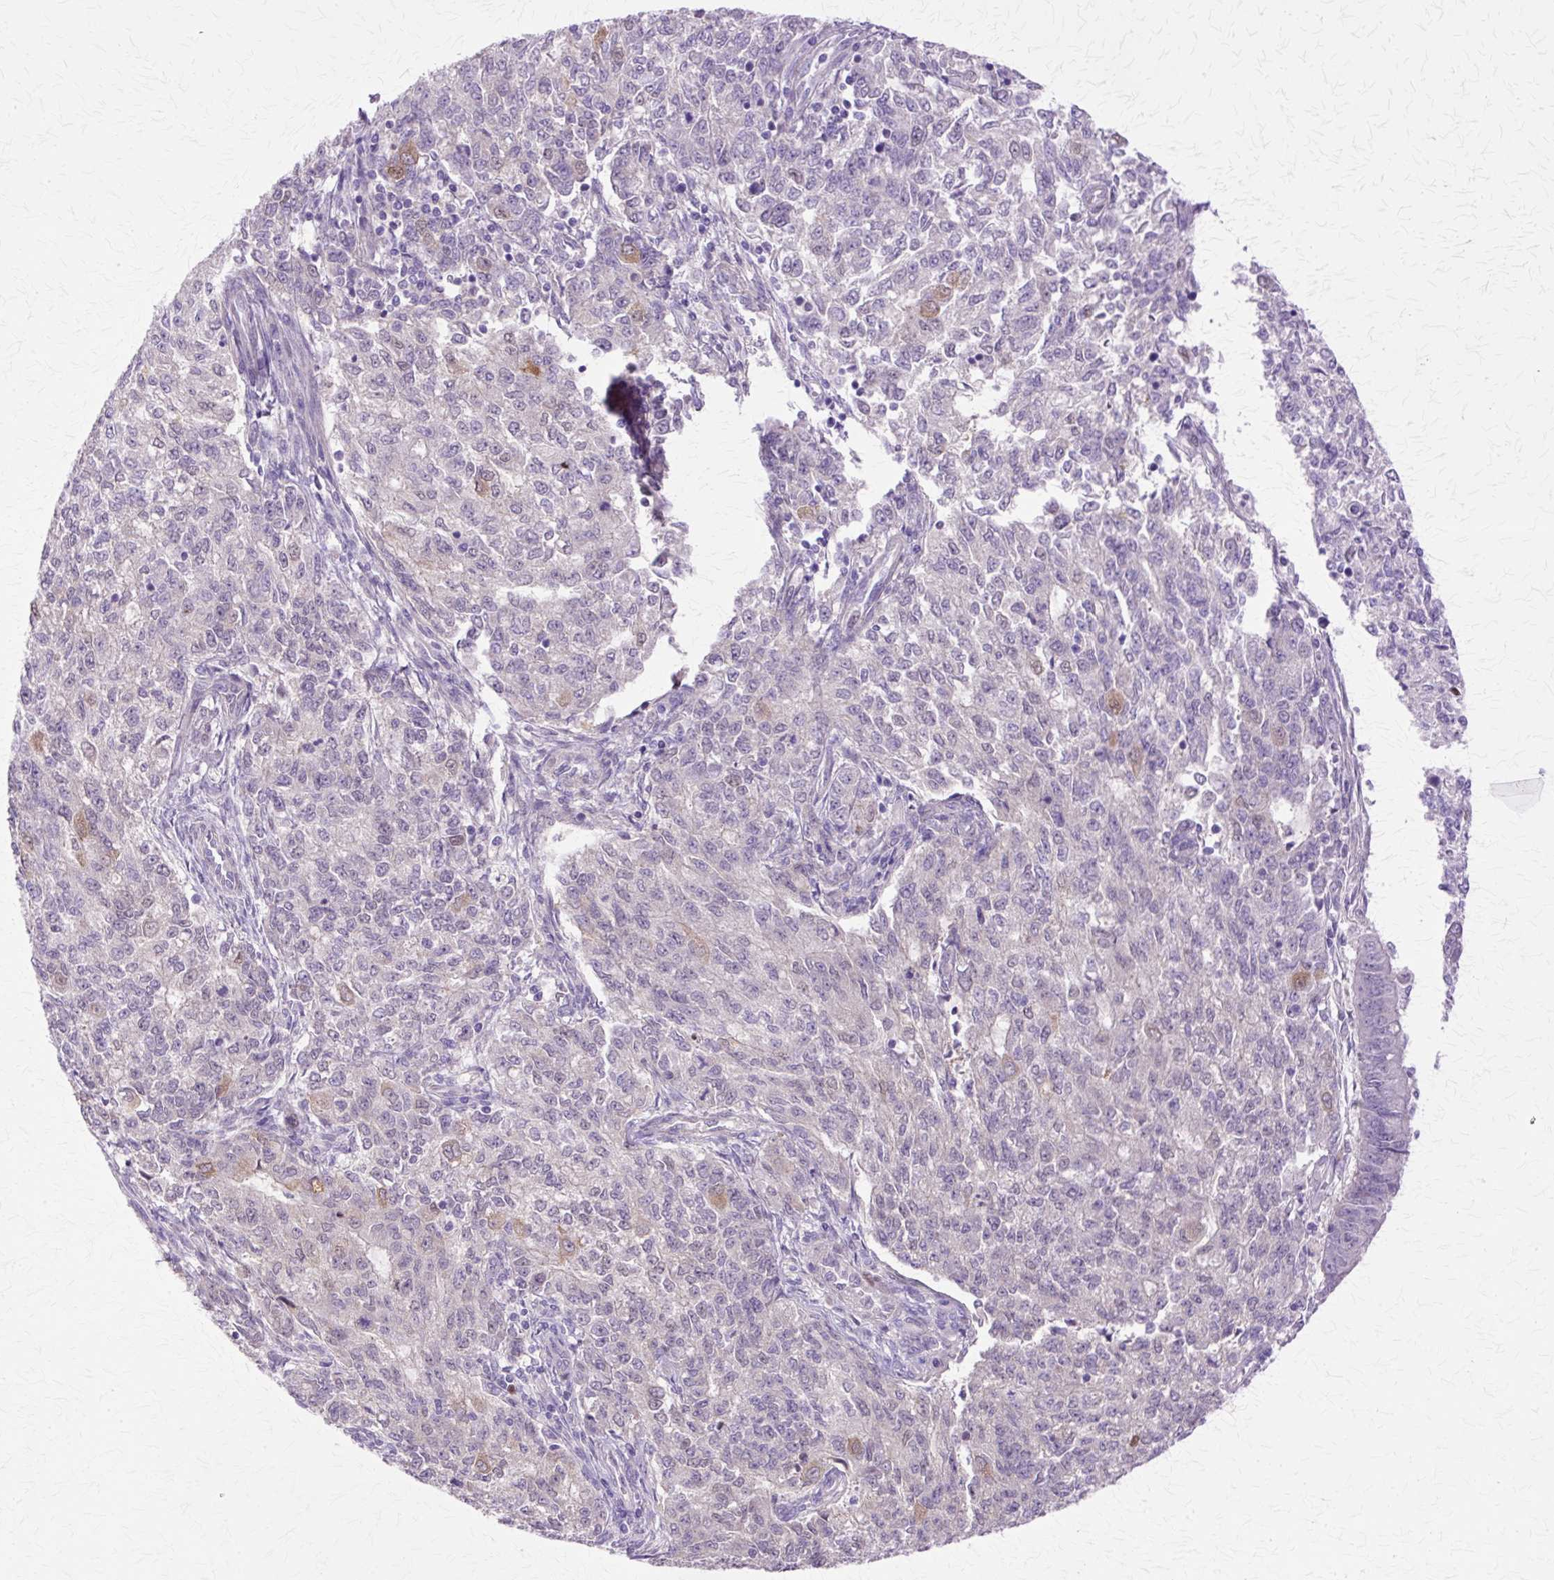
{"staining": {"intensity": "weak", "quantity": "<25%", "location": "cytoplasmic/membranous"}, "tissue": "endometrial cancer", "cell_type": "Tumor cells", "image_type": "cancer", "snomed": [{"axis": "morphology", "description": "Adenocarcinoma, NOS"}, {"axis": "topography", "description": "Endometrium"}], "caption": "A photomicrograph of endometrial cancer (adenocarcinoma) stained for a protein shows no brown staining in tumor cells. Nuclei are stained in blue.", "gene": "HSPA8", "patient": {"sex": "female", "age": 50}}